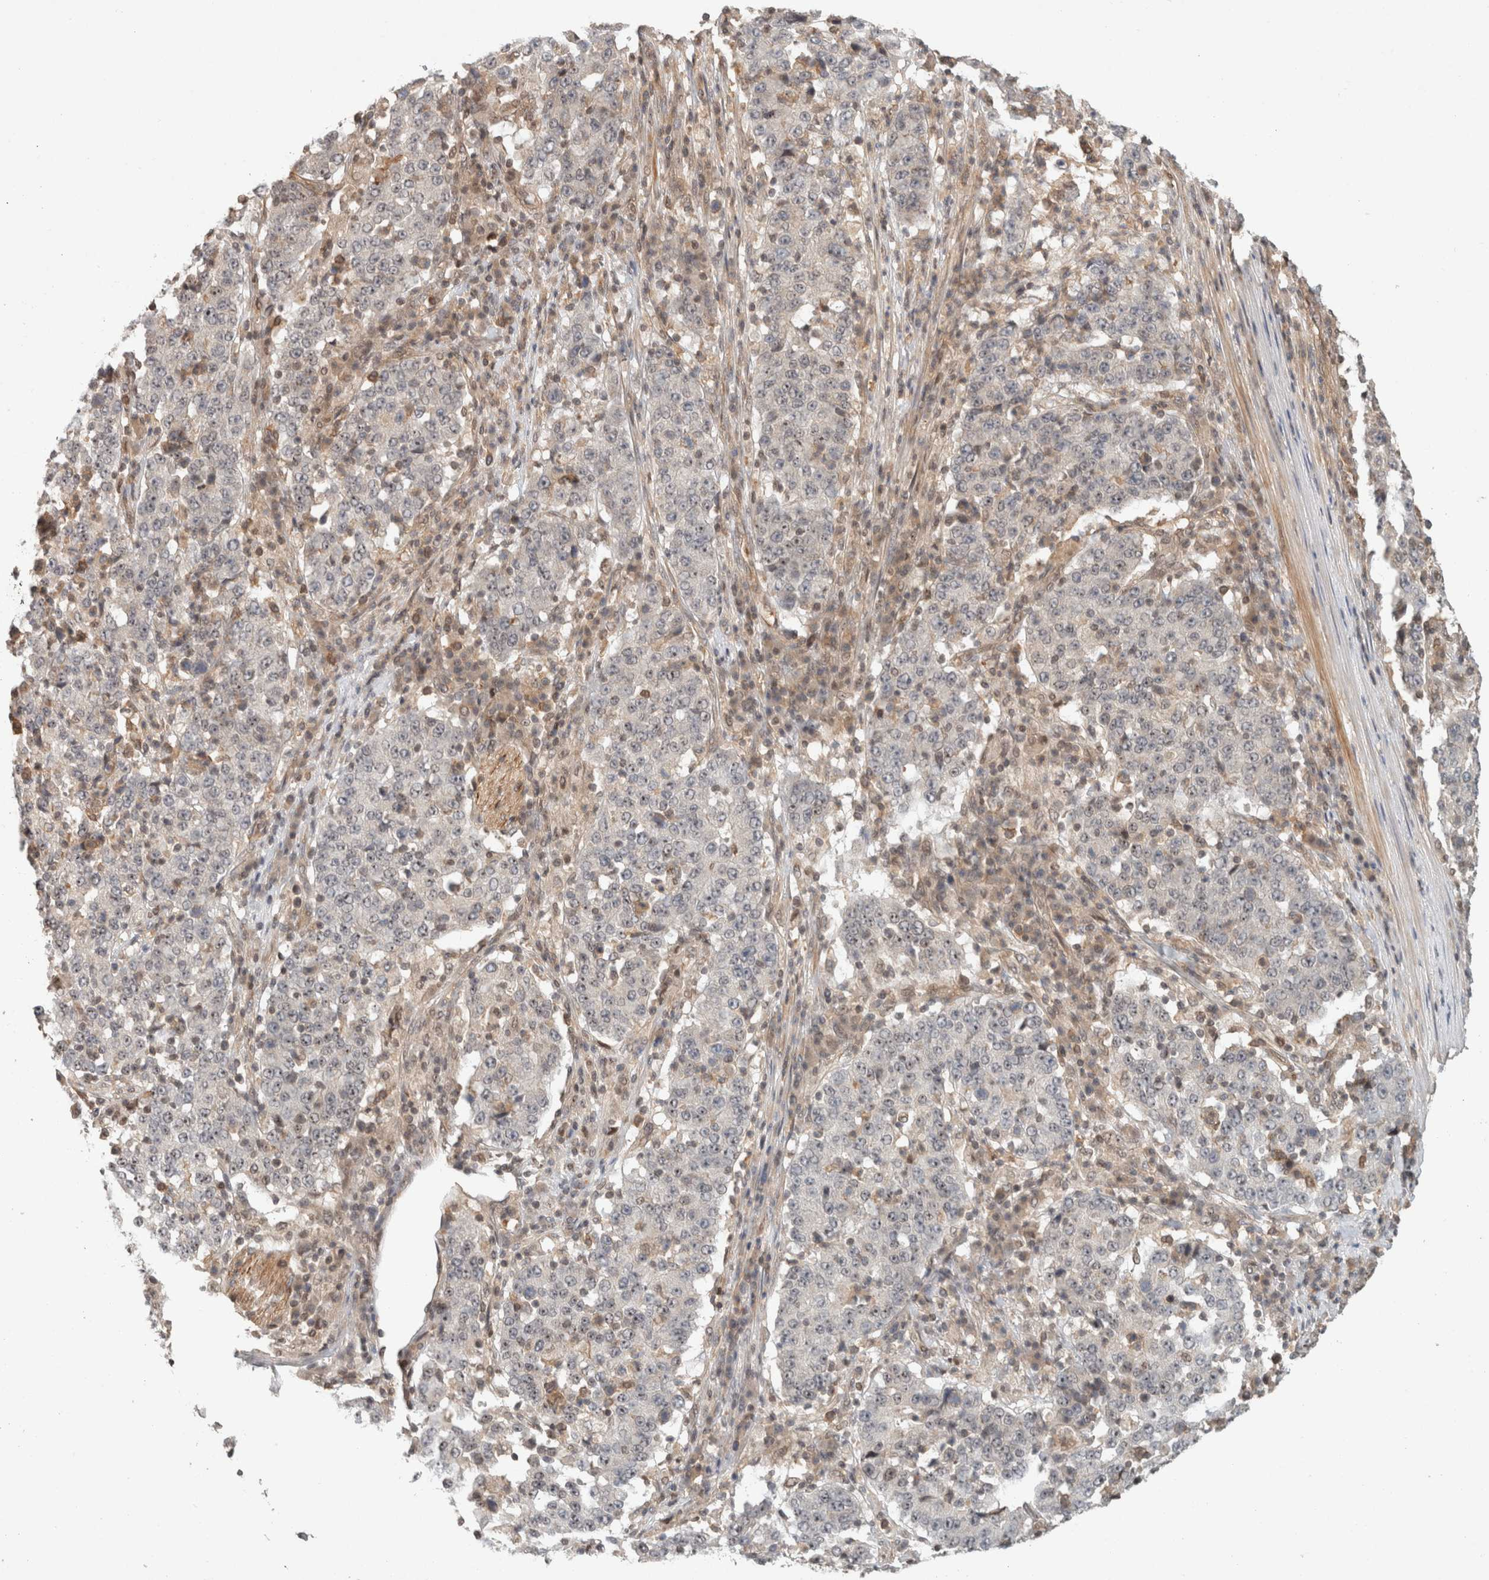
{"staining": {"intensity": "negative", "quantity": "none", "location": "none"}, "tissue": "stomach cancer", "cell_type": "Tumor cells", "image_type": "cancer", "snomed": [{"axis": "morphology", "description": "Adenocarcinoma, NOS"}, {"axis": "topography", "description": "Stomach"}], "caption": "An immunohistochemistry micrograph of adenocarcinoma (stomach) is shown. There is no staining in tumor cells of adenocarcinoma (stomach).", "gene": "CAAP1", "patient": {"sex": "male", "age": 59}}